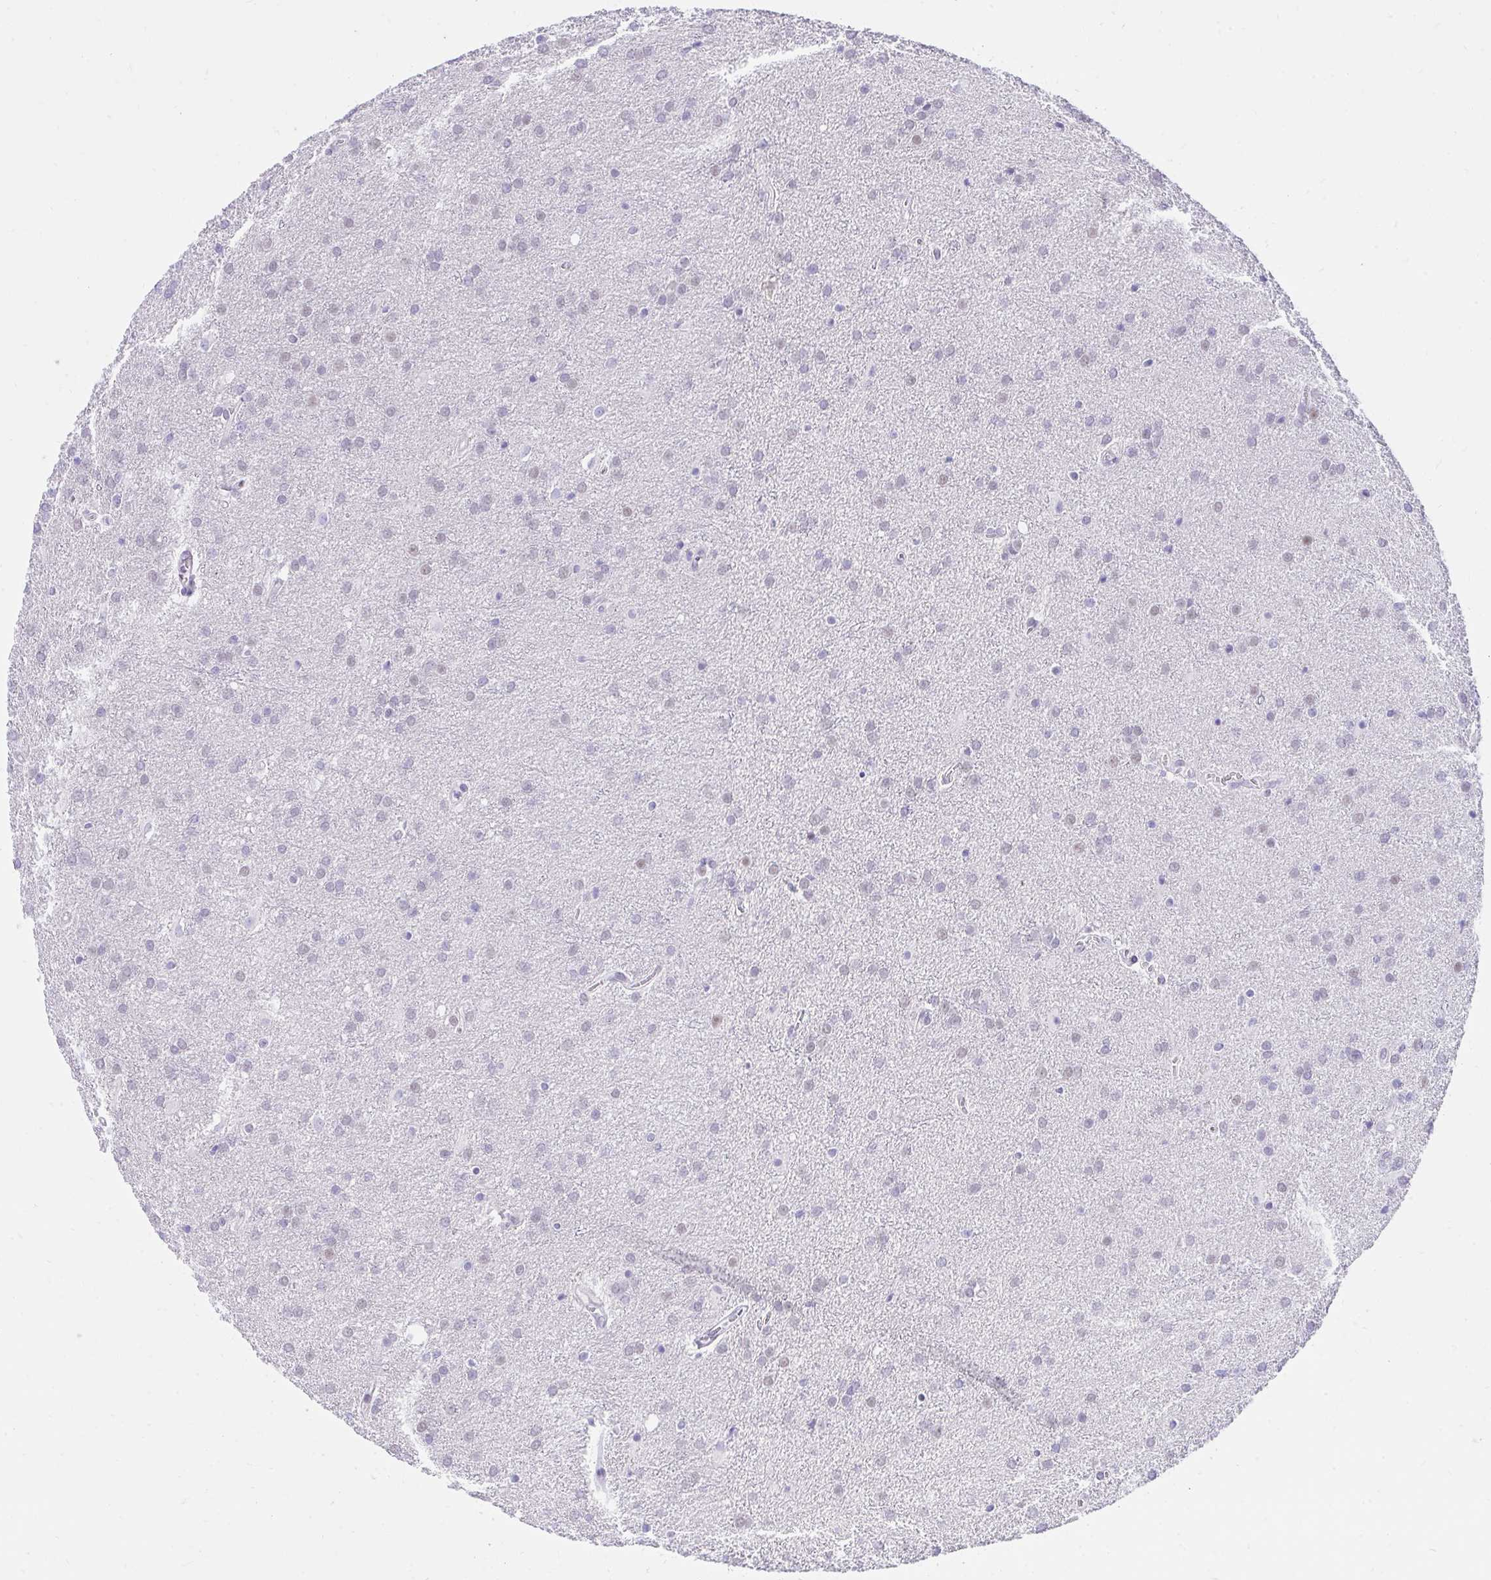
{"staining": {"intensity": "weak", "quantity": "<25%", "location": "nuclear"}, "tissue": "glioma", "cell_type": "Tumor cells", "image_type": "cancer", "snomed": [{"axis": "morphology", "description": "Glioma, malignant, Low grade"}, {"axis": "topography", "description": "Brain"}], "caption": "Protein analysis of glioma exhibits no significant staining in tumor cells.", "gene": "KLK1", "patient": {"sex": "female", "age": 32}}